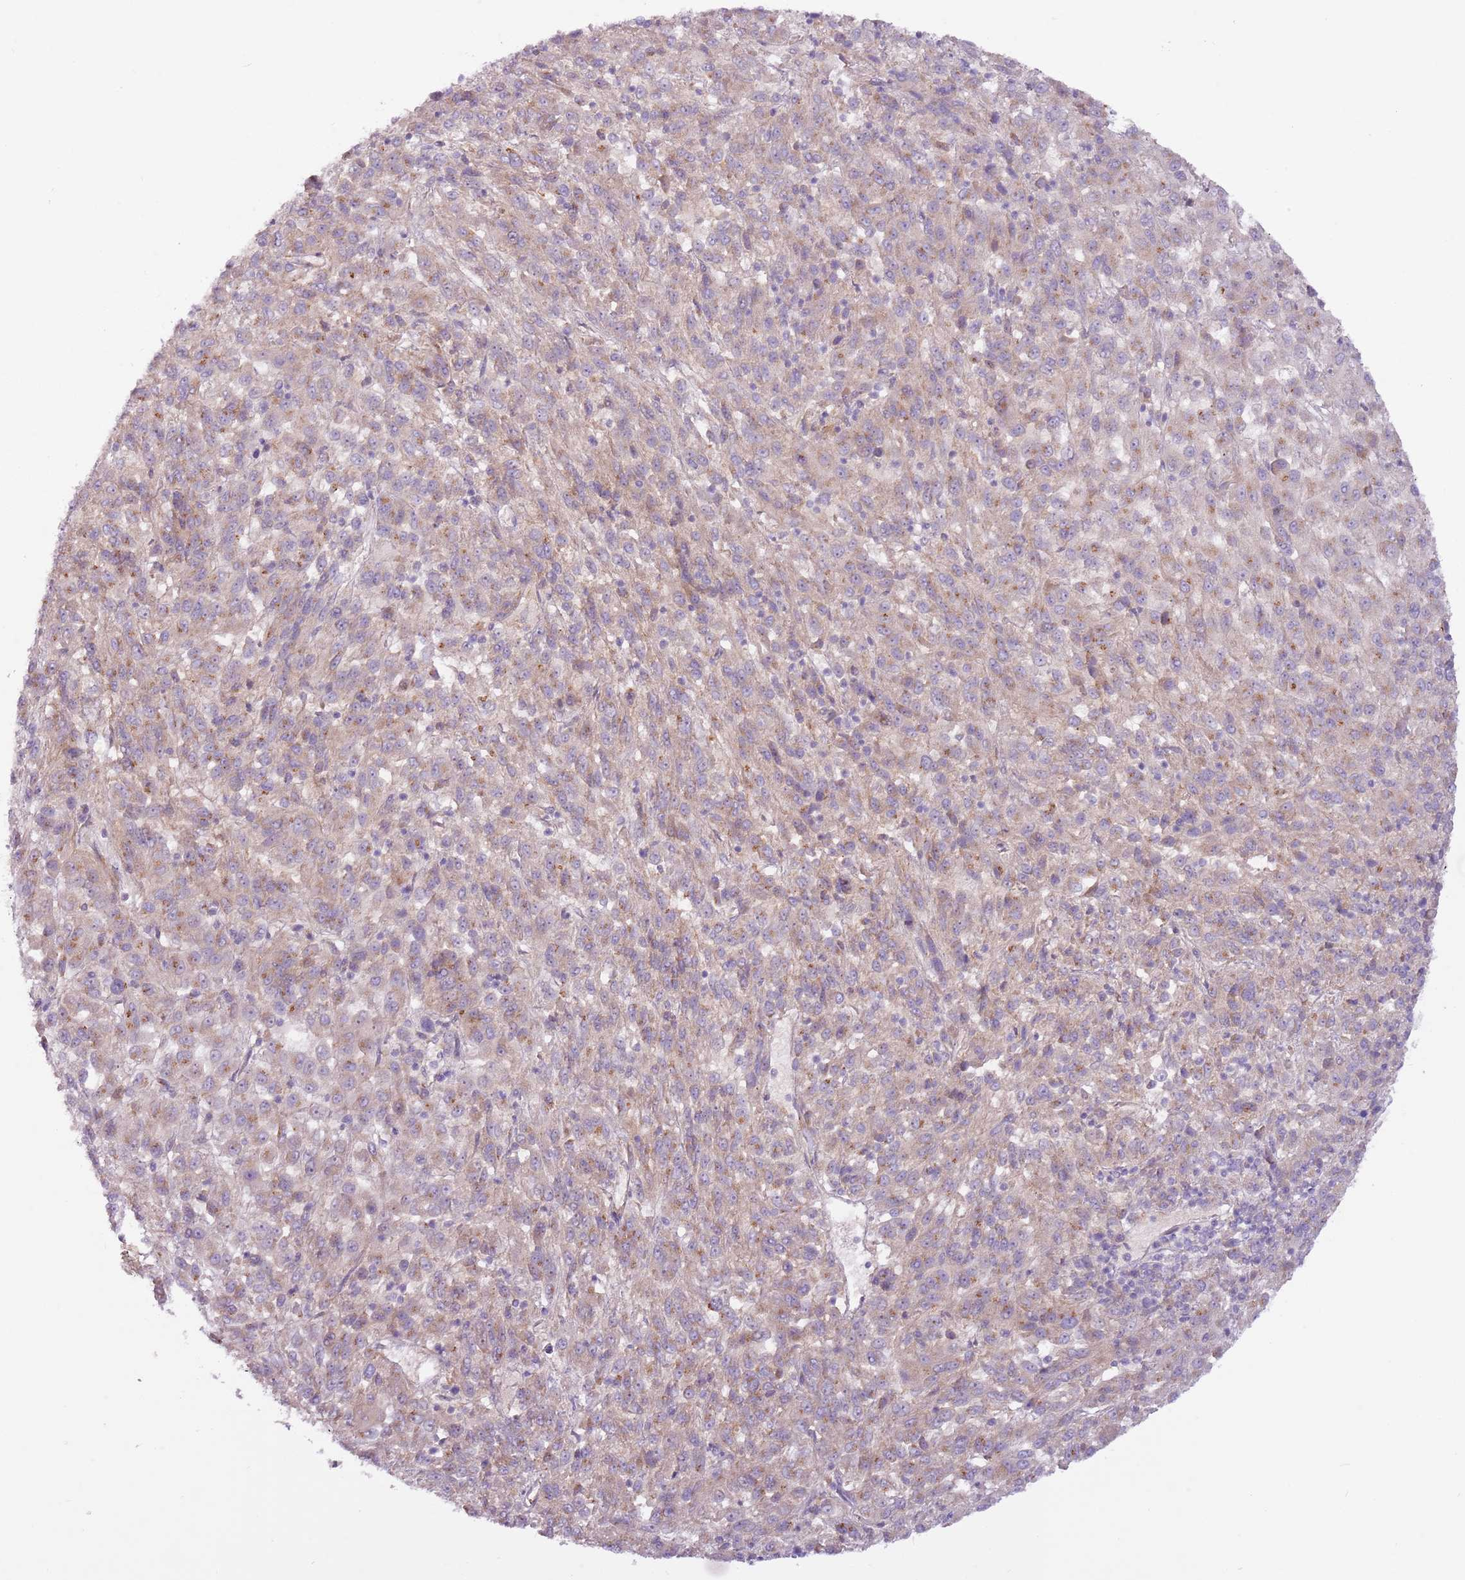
{"staining": {"intensity": "weak", "quantity": "25%-75%", "location": "cytoplasmic/membranous"}, "tissue": "melanoma", "cell_type": "Tumor cells", "image_type": "cancer", "snomed": [{"axis": "morphology", "description": "Malignant melanoma, Metastatic site"}, {"axis": "topography", "description": "Lung"}], "caption": "A low amount of weak cytoplasmic/membranous staining is identified in approximately 25%-75% of tumor cells in melanoma tissue. Nuclei are stained in blue.", "gene": "MRO", "patient": {"sex": "male", "age": 64}}